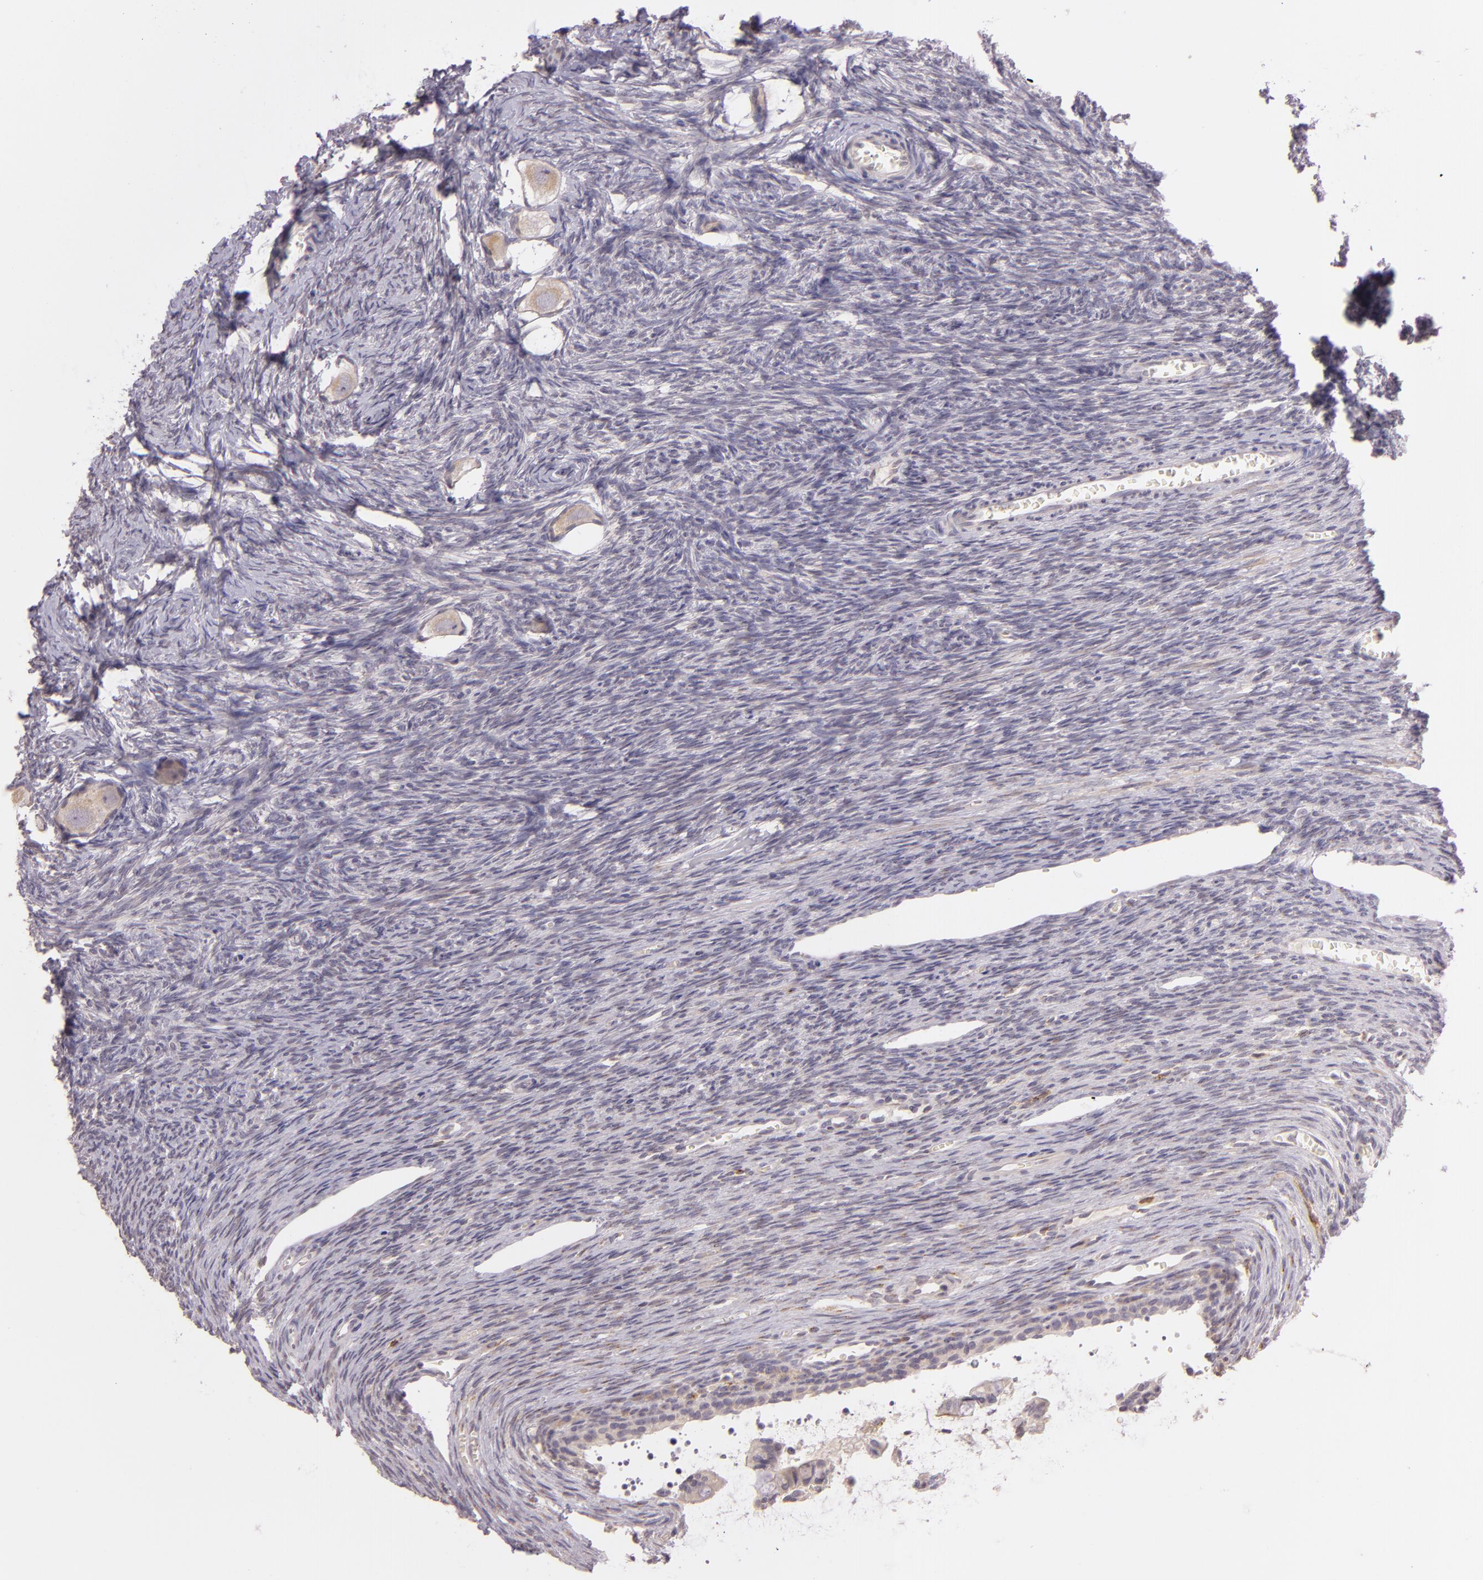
{"staining": {"intensity": "moderate", "quantity": ">75%", "location": "cytoplasmic/membranous"}, "tissue": "ovary", "cell_type": "Follicle cells", "image_type": "normal", "snomed": [{"axis": "morphology", "description": "Normal tissue, NOS"}, {"axis": "topography", "description": "Ovary"}], "caption": "Immunohistochemistry (DAB) staining of unremarkable human ovary demonstrates moderate cytoplasmic/membranous protein positivity in approximately >75% of follicle cells.", "gene": "LGMN", "patient": {"sex": "female", "age": 27}}